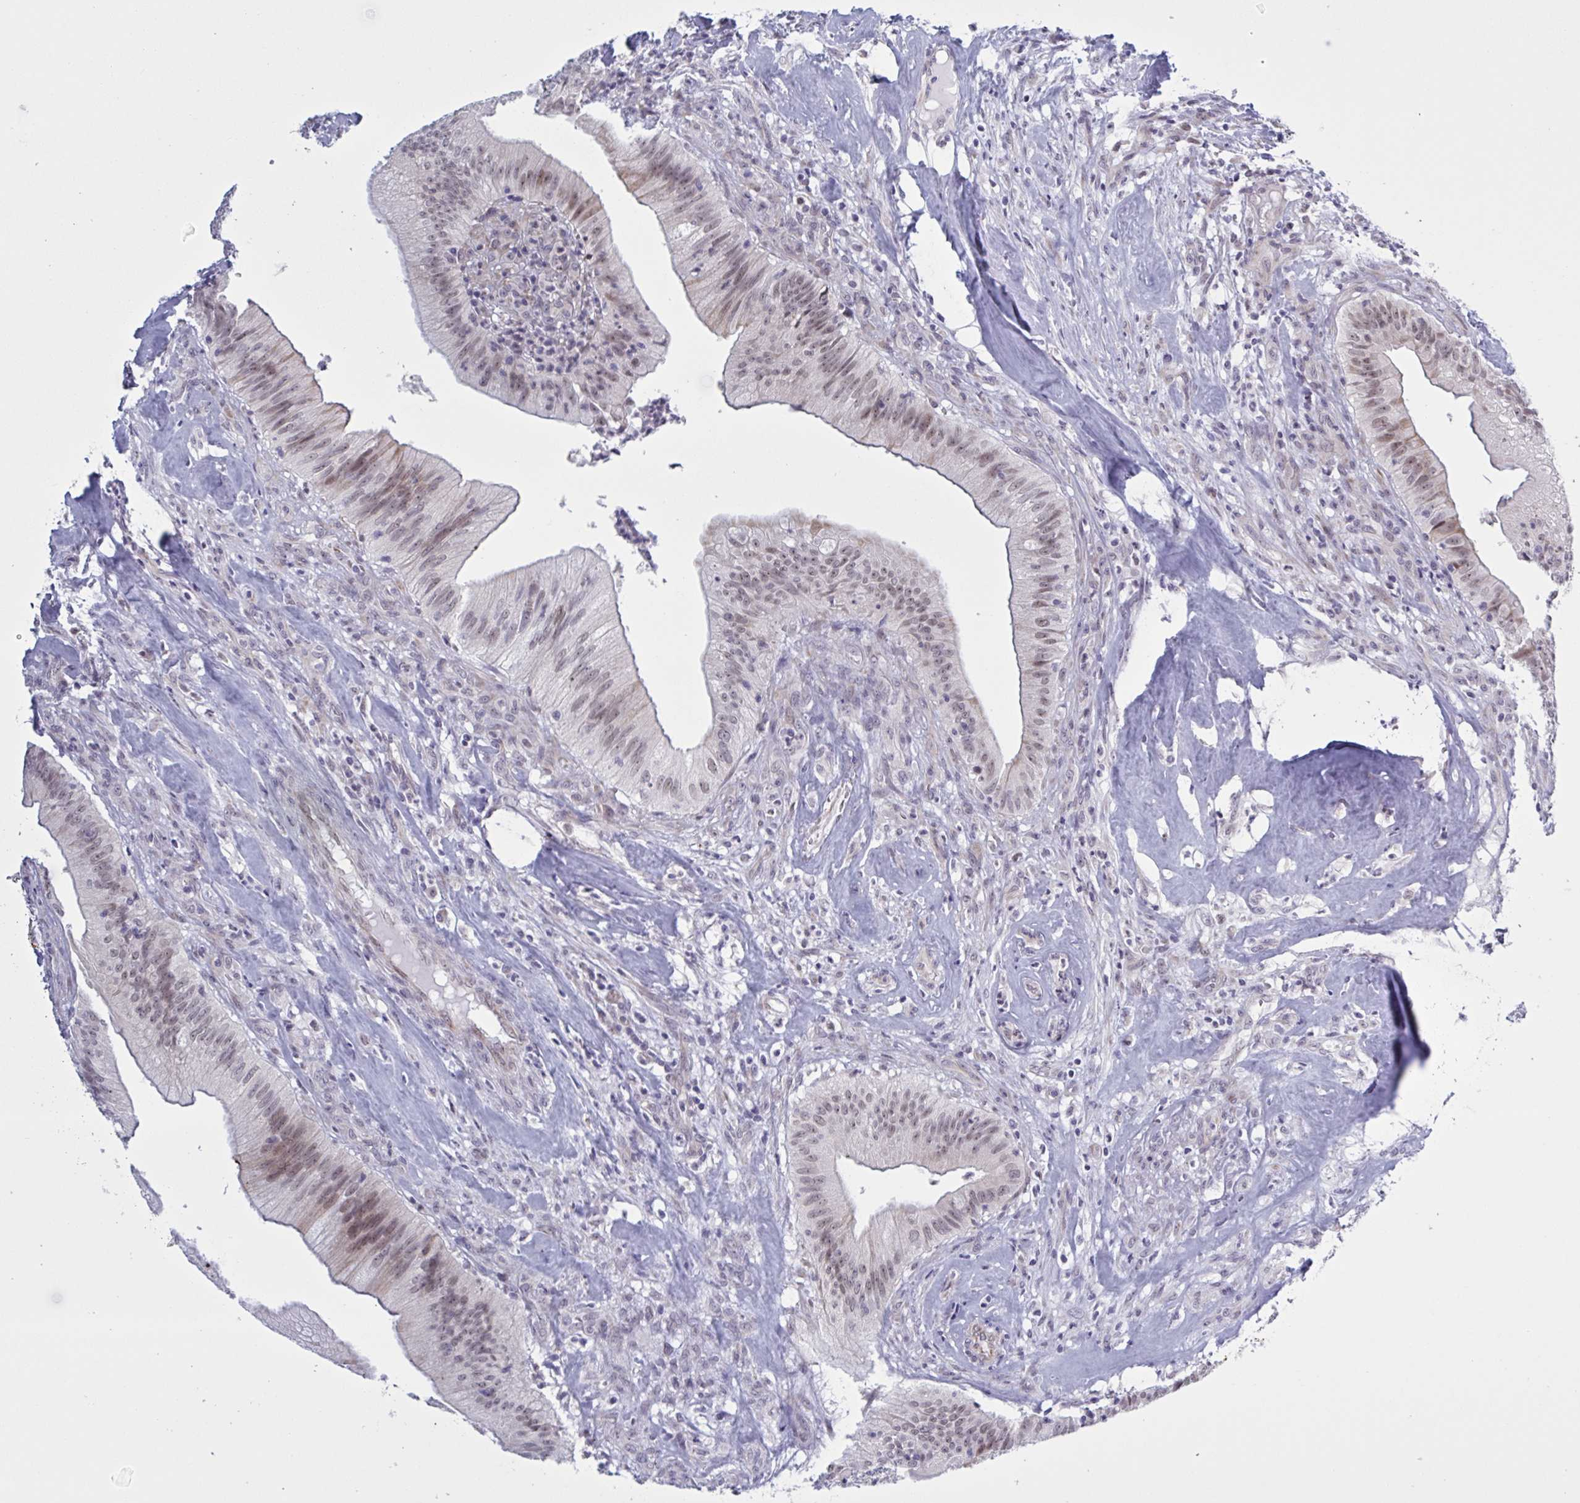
{"staining": {"intensity": "moderate", "quantity": ">75%", "location": "nuclear"}, "tissue": "head and neck cancer", "cell_type": "Tumor cells", "image_type": "cancer", "snomed": [{"axis": "morphology", "description": "Adenocarcinoma, NOS"}, {"axis": "topography", "description": "Head-Neck"}], "caption": "Immunohistochemical staining of head and neck adenocarcinoma shows medium levels of moderate nuclear protein positivity in approximately >75% of tumor cells.", "gene": "PRMT6", "patient": {"sex": "male", "age": 44}}